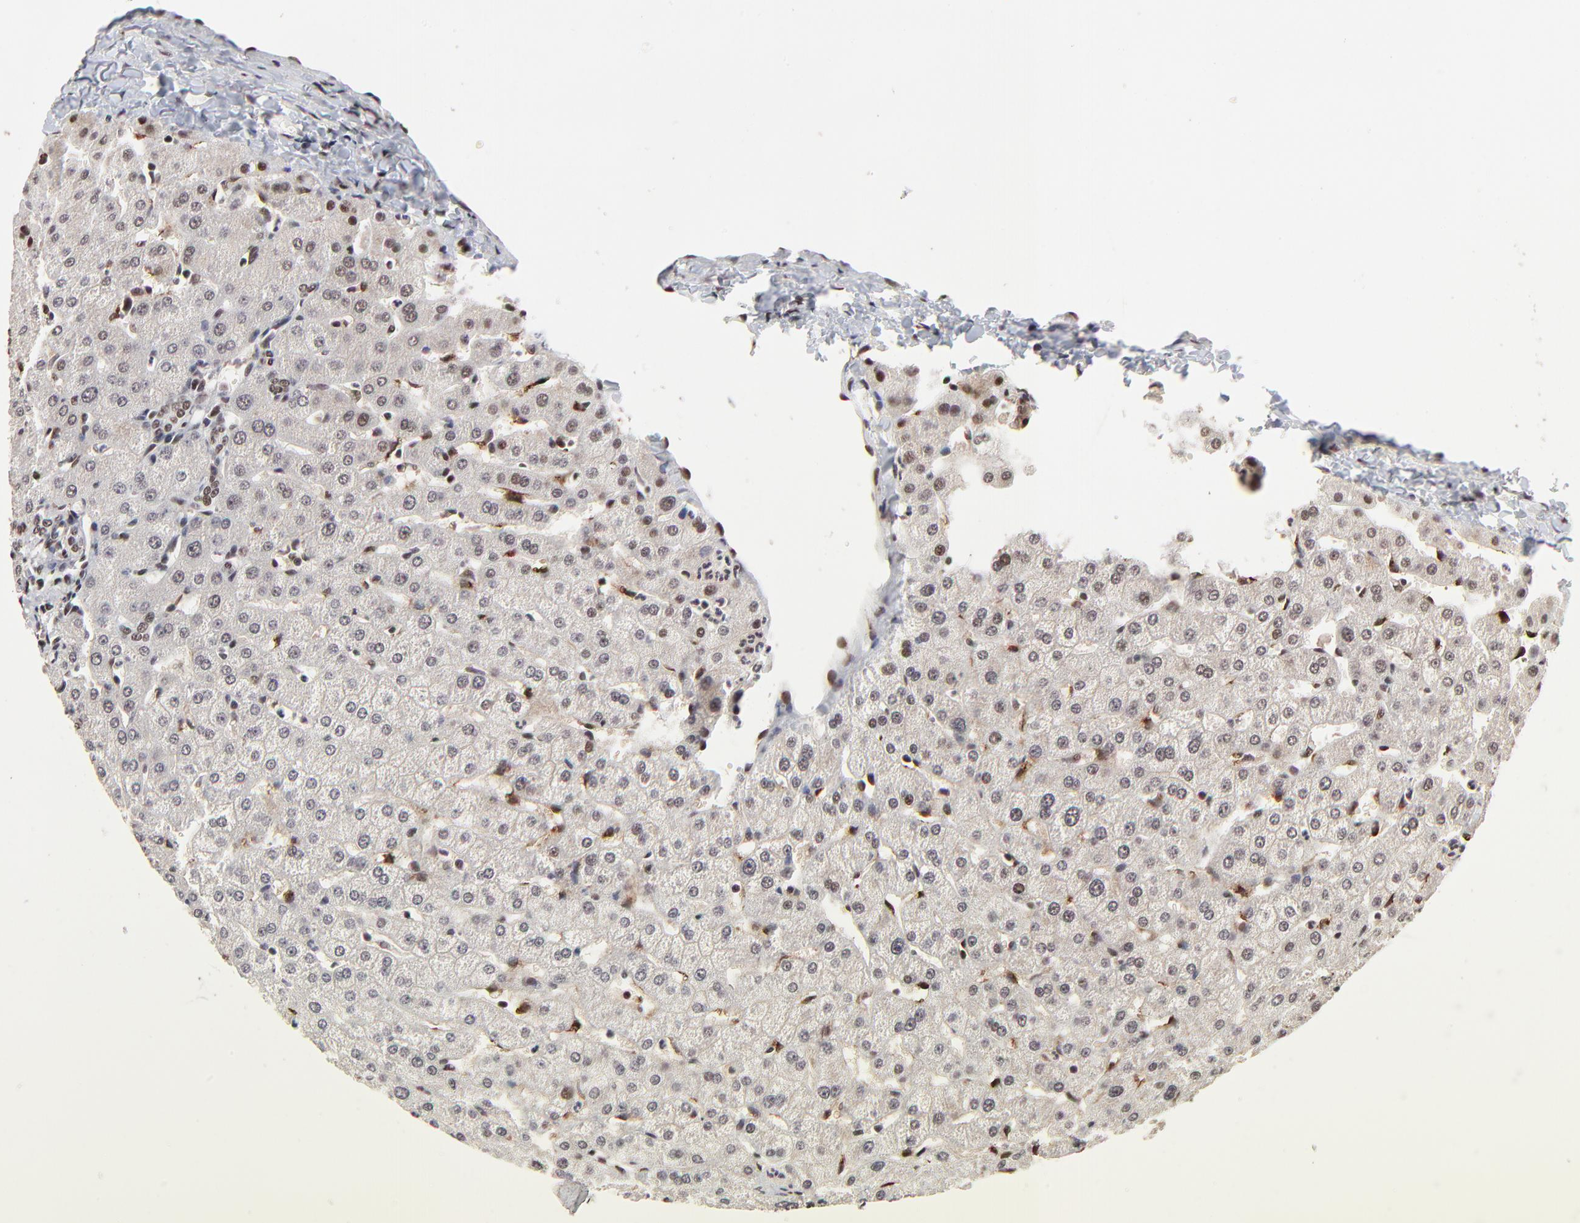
{"staining": {"intensity": "weak", "quantity": ">75%", "location": "nuclear"}, "tissue": "liver", "cell_type": "Cholangiocytes", "image_type": "normal", "snomed": [{"axis": "morphology", "description": "Normal tissue, NOS"}, {"axis": "morphology", "description": "Fibrosis, NOS"}, {"axis": "topography", "description": "Liver"}], "caption": "A histopathology image of human liver stained for a protein shows weak nuclear brown staining in cholangiocytes. The staining is performed using DAB (3,3'-diaminobenzidine) brown chromogen to label protein expression. The nuclei are counter-stained blue using hematoxylin.", "gene": "RBM22", "patient": {"sex": "female", "age": 29}}